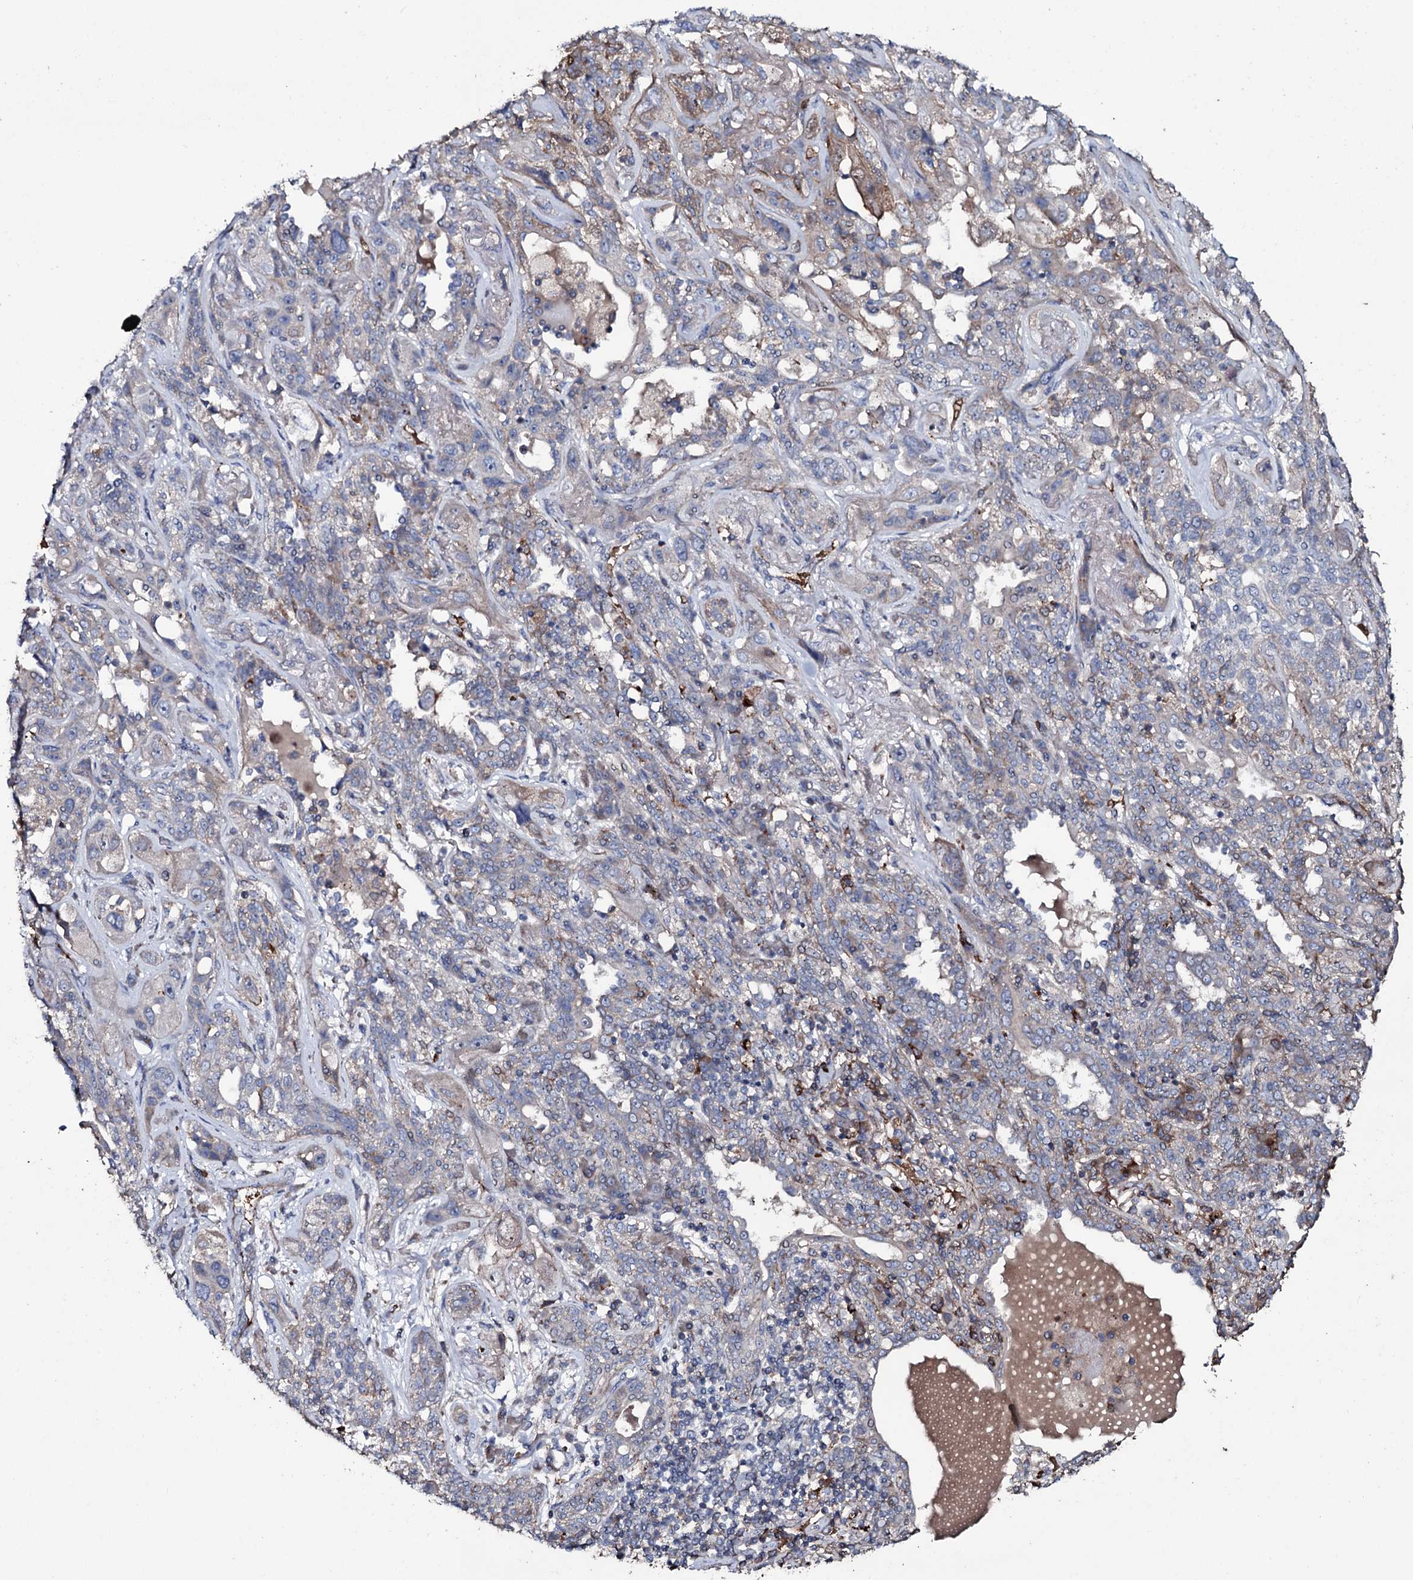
{"staining": {"intensity": "weak", "quantity": "<25%", "location": "cytoplasmic/membranous"}, "tissue": "lung cancer", "cell_type": "Tumor cells", "image_type": "cancer", "snomed": [{"axis": "morphology", "description": "Squamous cell carcinoma, NOS"}, {"axis": "topography", "description": "Lung"}], "caption": "Image shows no significant protein expression in tumor cells of lung cancer (squamous cell carcinoma).", "gene": "ZSWIM8", "patient": {"sex": "female", "age": 70}}